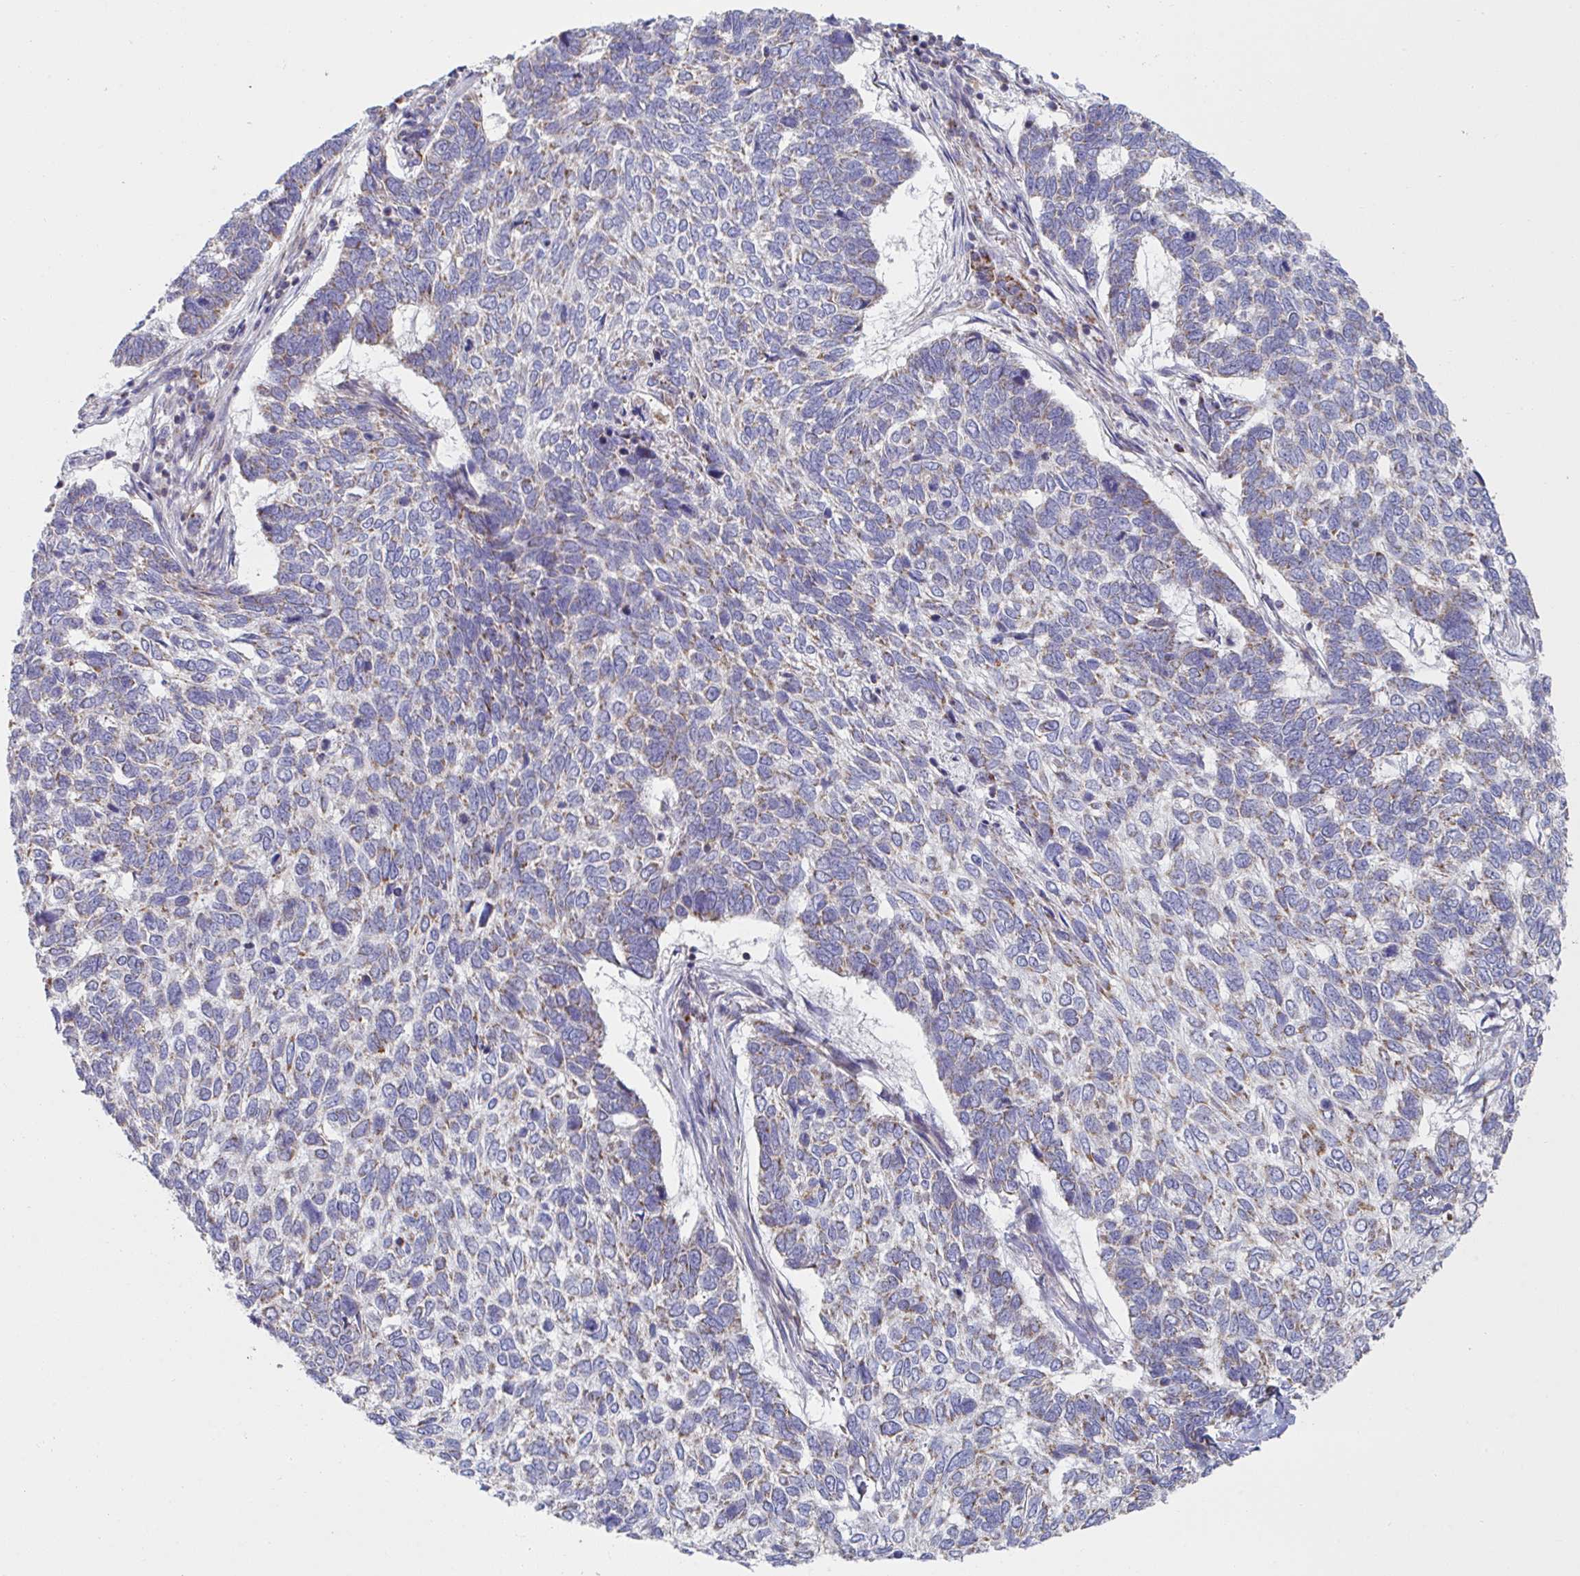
{"staining": {"intensity": "moderate", "quantity": "<25%", "location": "cytoplasmic/membranous"}, "tissue": "skin cancer", "cell_type": "Tumor cells", "image_type": "cancer", "snomed": [{"axis": "morphology", "description": "Basal cell carcinoma"}, {"axis": "topography", "description": "Skin"}], "caption": "High-power microscopy captured an IHC photomicrograph of skin cancer, revealing moderate cytoplasmic/membranous positivity in approximately <25% of tumor cells. (Brightfield microscopy of DAB IHC at high magnification).", "gene": "NDUFA7", "patient": {"sex": "female", "age": 65}}